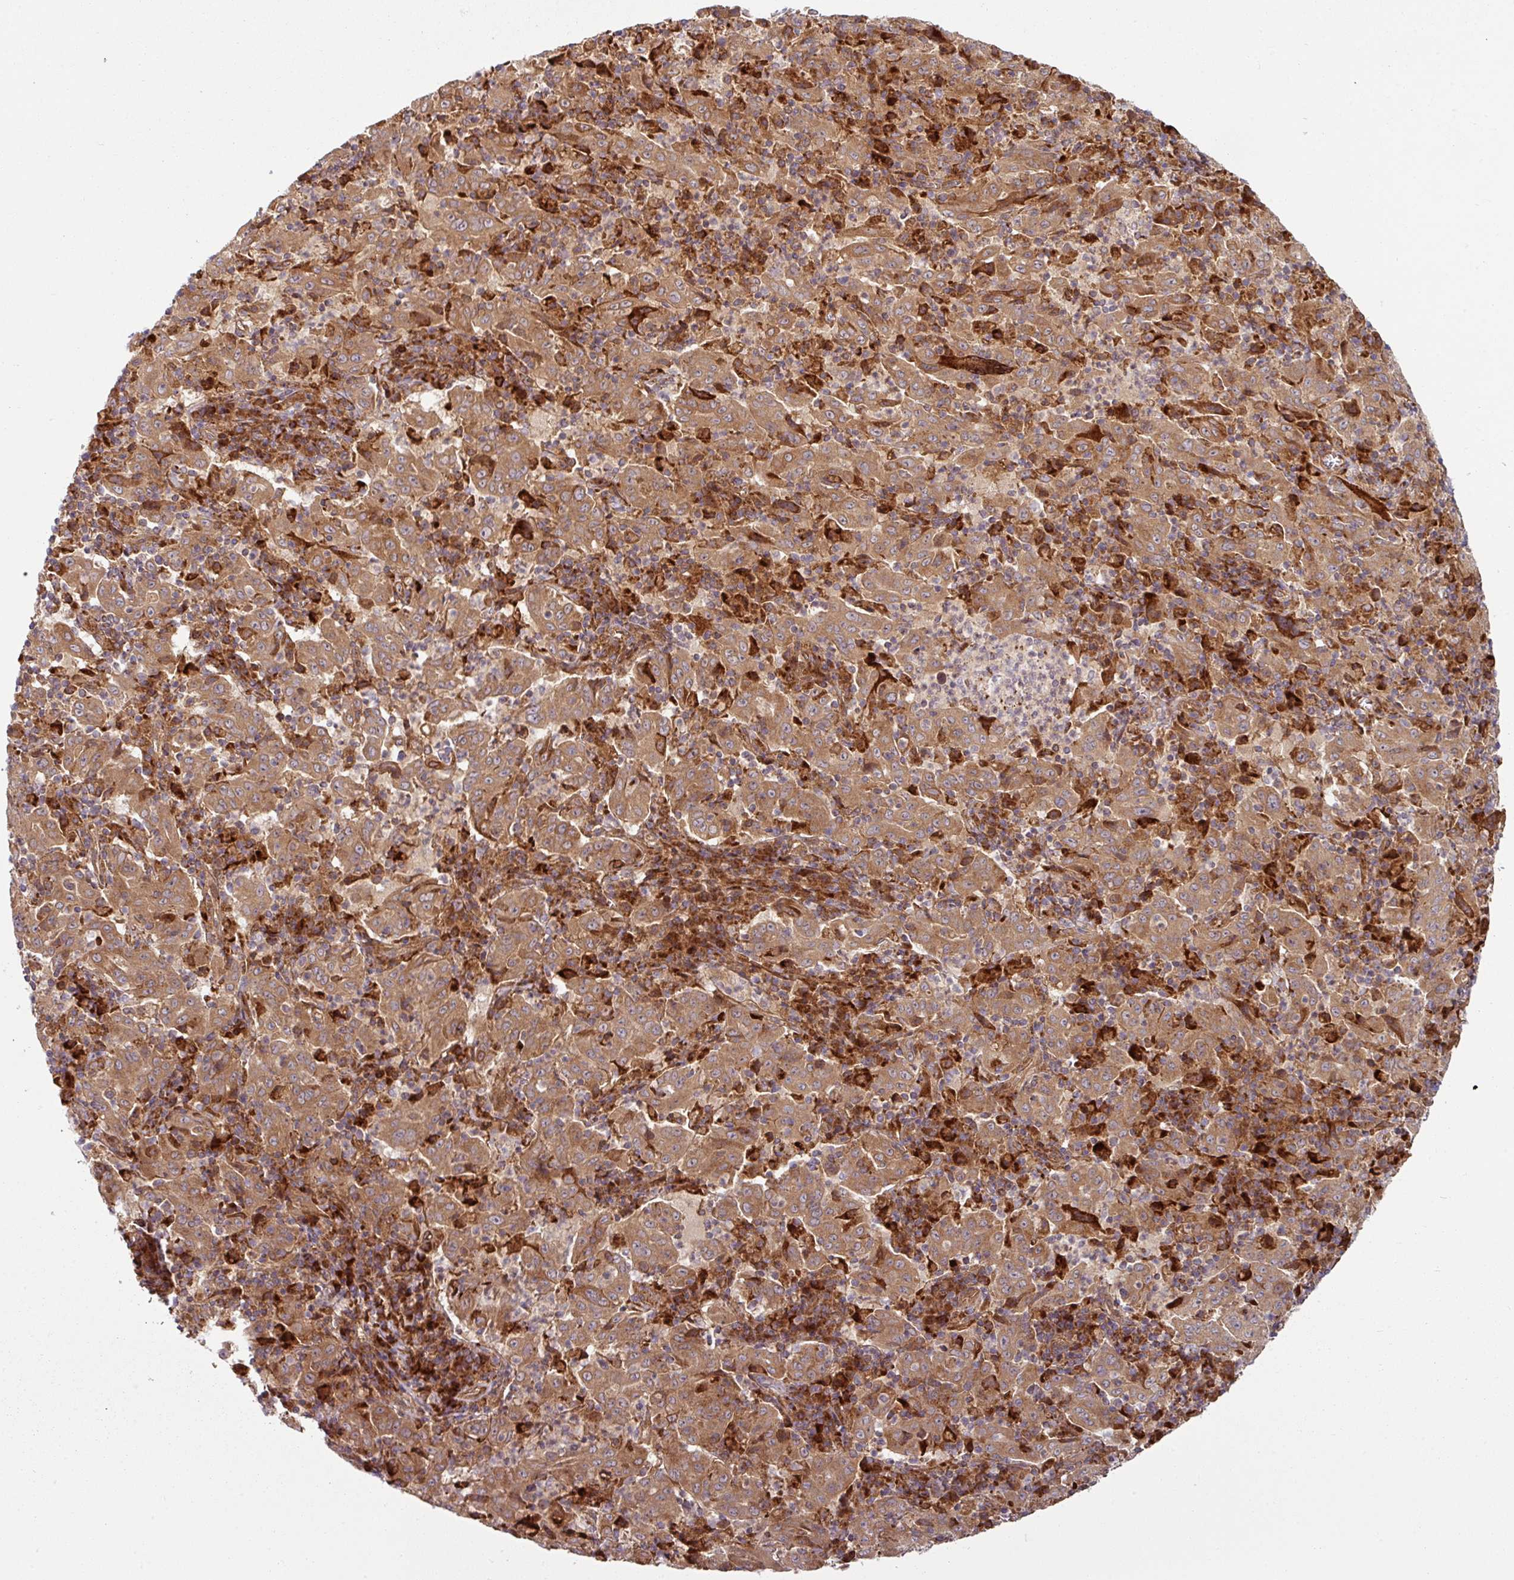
{"staining": {"intensity": "moderate", "quantity": ">75%", "location": "cytoplasmic/membranous"}, "tissue": "pancreatic cancer", "cell_type": "Tumor cells", "image_type": "cancer", "snomed": [{"axis": "morphology", "description": "Adenocarcinoma, NOS"}, {"axis": "topography", "description": "Pancreas"}], "caption": "Protein expression analysis of pancreatic cancer (adenocarcinoma) reveals moderate cytoplasmic/membranous positivity in approximately >75% of tumor cells.", "gene": "RAB5A", "patient": {"sex": "male", "age": 63}}